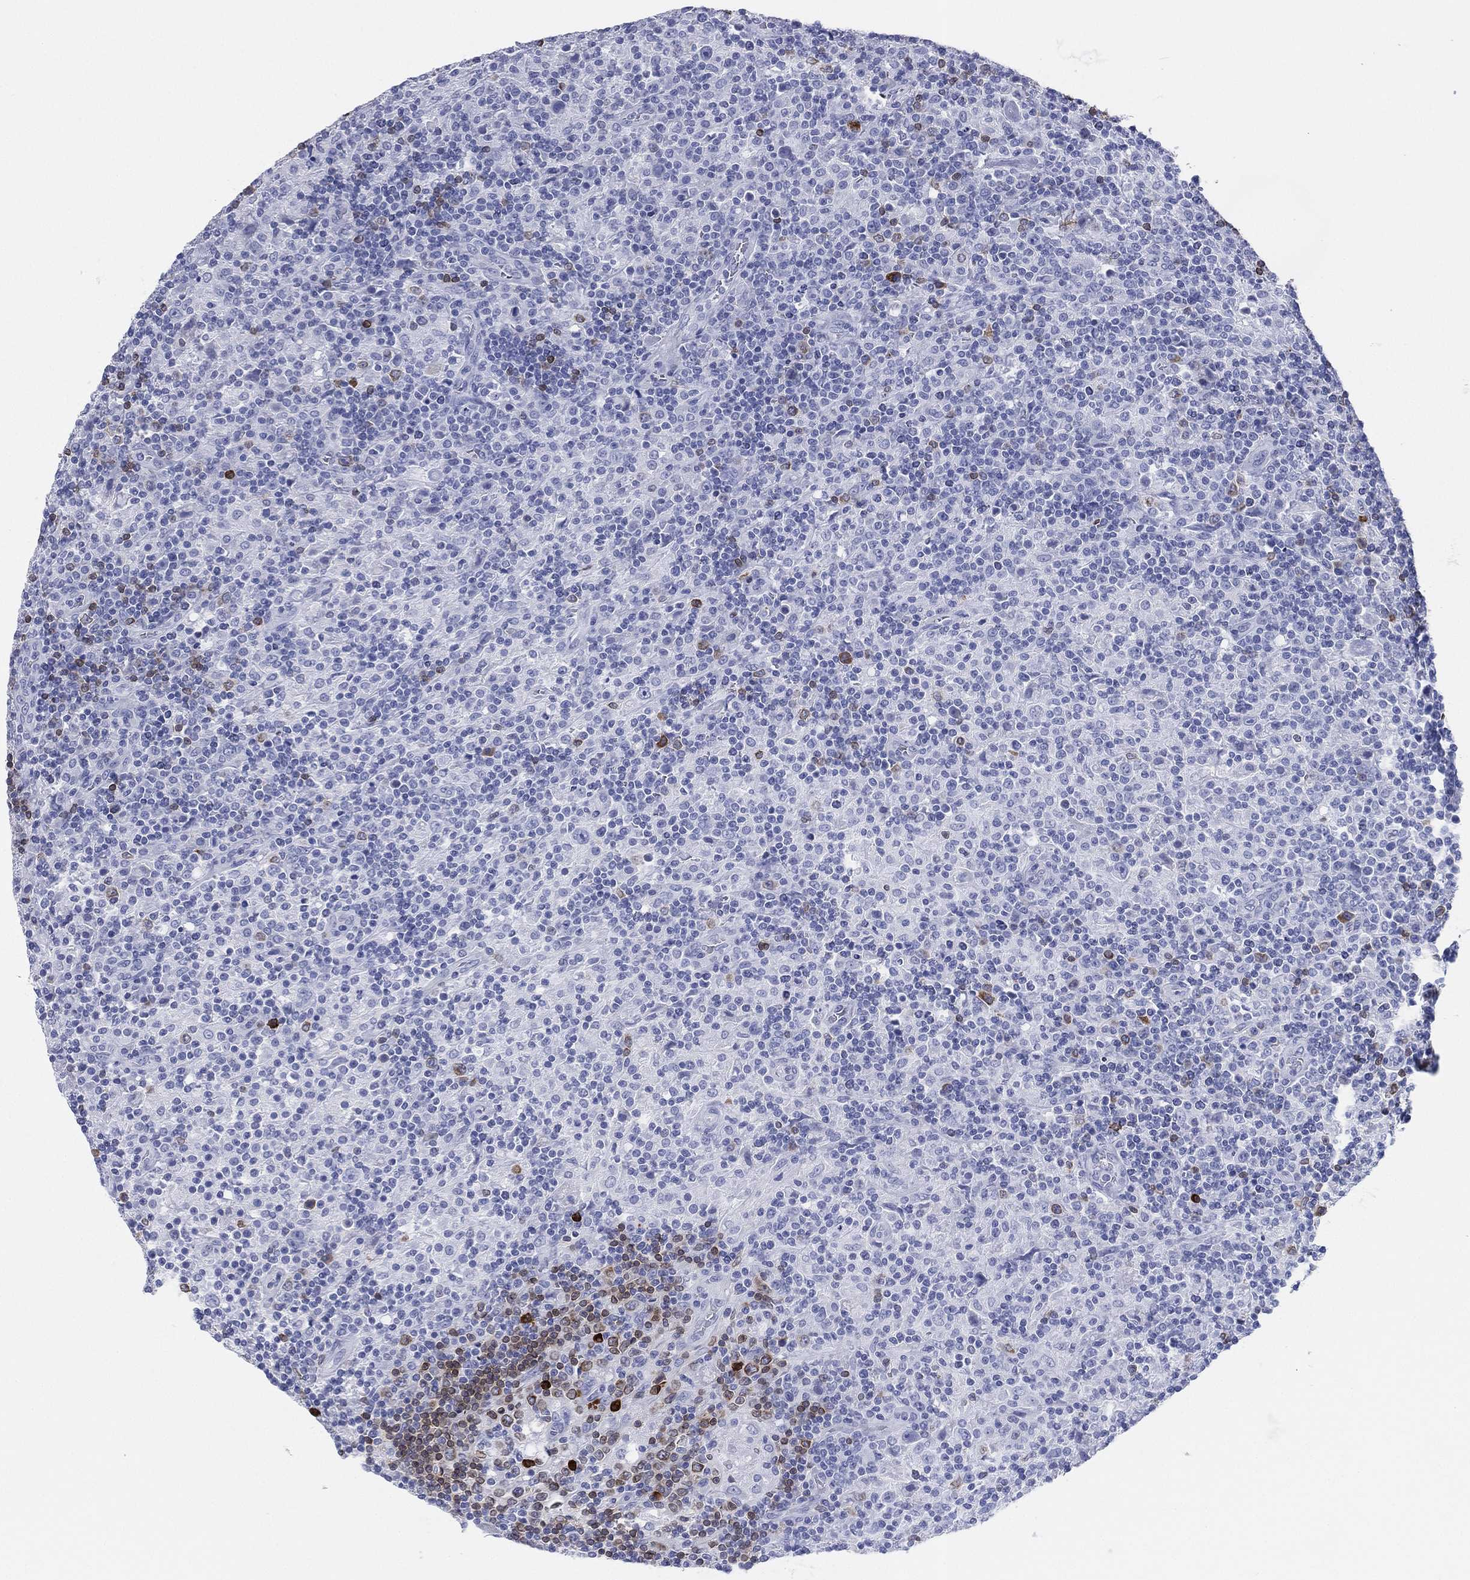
{"staining": {"intensity": "negative", "quantity": "none", "location": "none"}, "tissue": "lymphoma", "cell_type": "Tumor cells", "image_type": "cancer", "snomed": [{"axis": "morphology", "description": "Hodgkin's disease, NOS"}, {"axis": "topography", "description": "Lymph node"}], "caption": "High magnification brightfield microscopy of lymphoma stained with DAB (3,3'-diaminobenzidine) (brown) and counterstained with hematoxylin (blue): tumor cells show no significant staining.", "gene": "CD79A", "patient": {"sex": "male", "age": 70}}